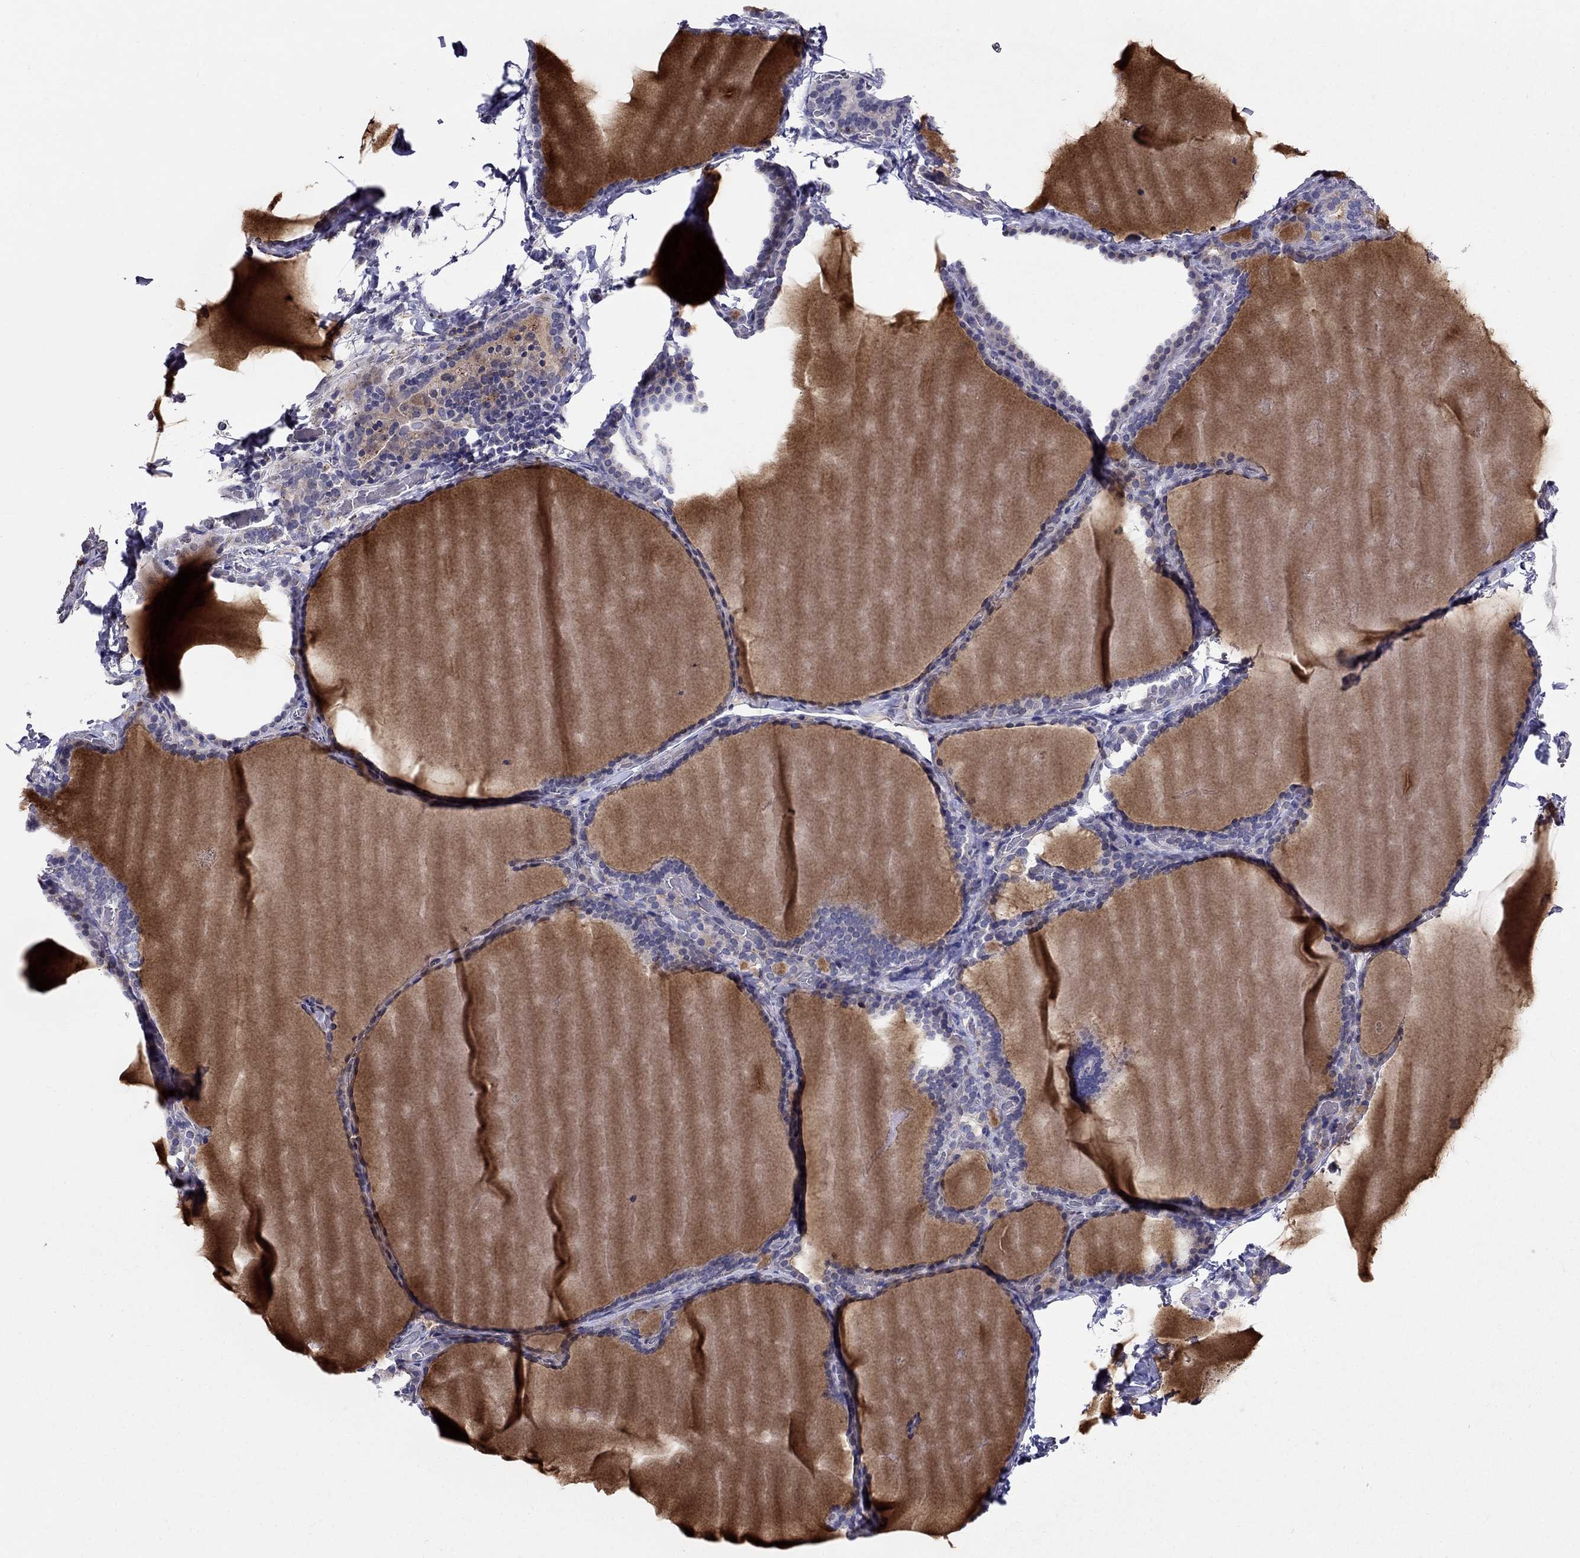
{"staining": {"intensity": "negative", "quantity": "none", "location": "none"}, "tissue": "thyroid gland", "cell_type": "Glandular cells", "image_type": "normal", "snomed": [{"axis": "morphology", "description": "Normal tissue, NOS"}, {"axis": "morphology", "description": "Hyperplasia, NOS"}, {"axis": "topography", "description": "Thyroid gland"}], "caption": "DAB immunohistochemical staining of unremarkable thyroid gland demonstrates no significant expression in glandular cells. (Stains: DAB immunohistochemistry with hematoxylin counter stain, Microscopy: brightfield microscopy at high magnification).", "gene": "MAGEB4", "patient": {"sex": "female", "age": 27}}